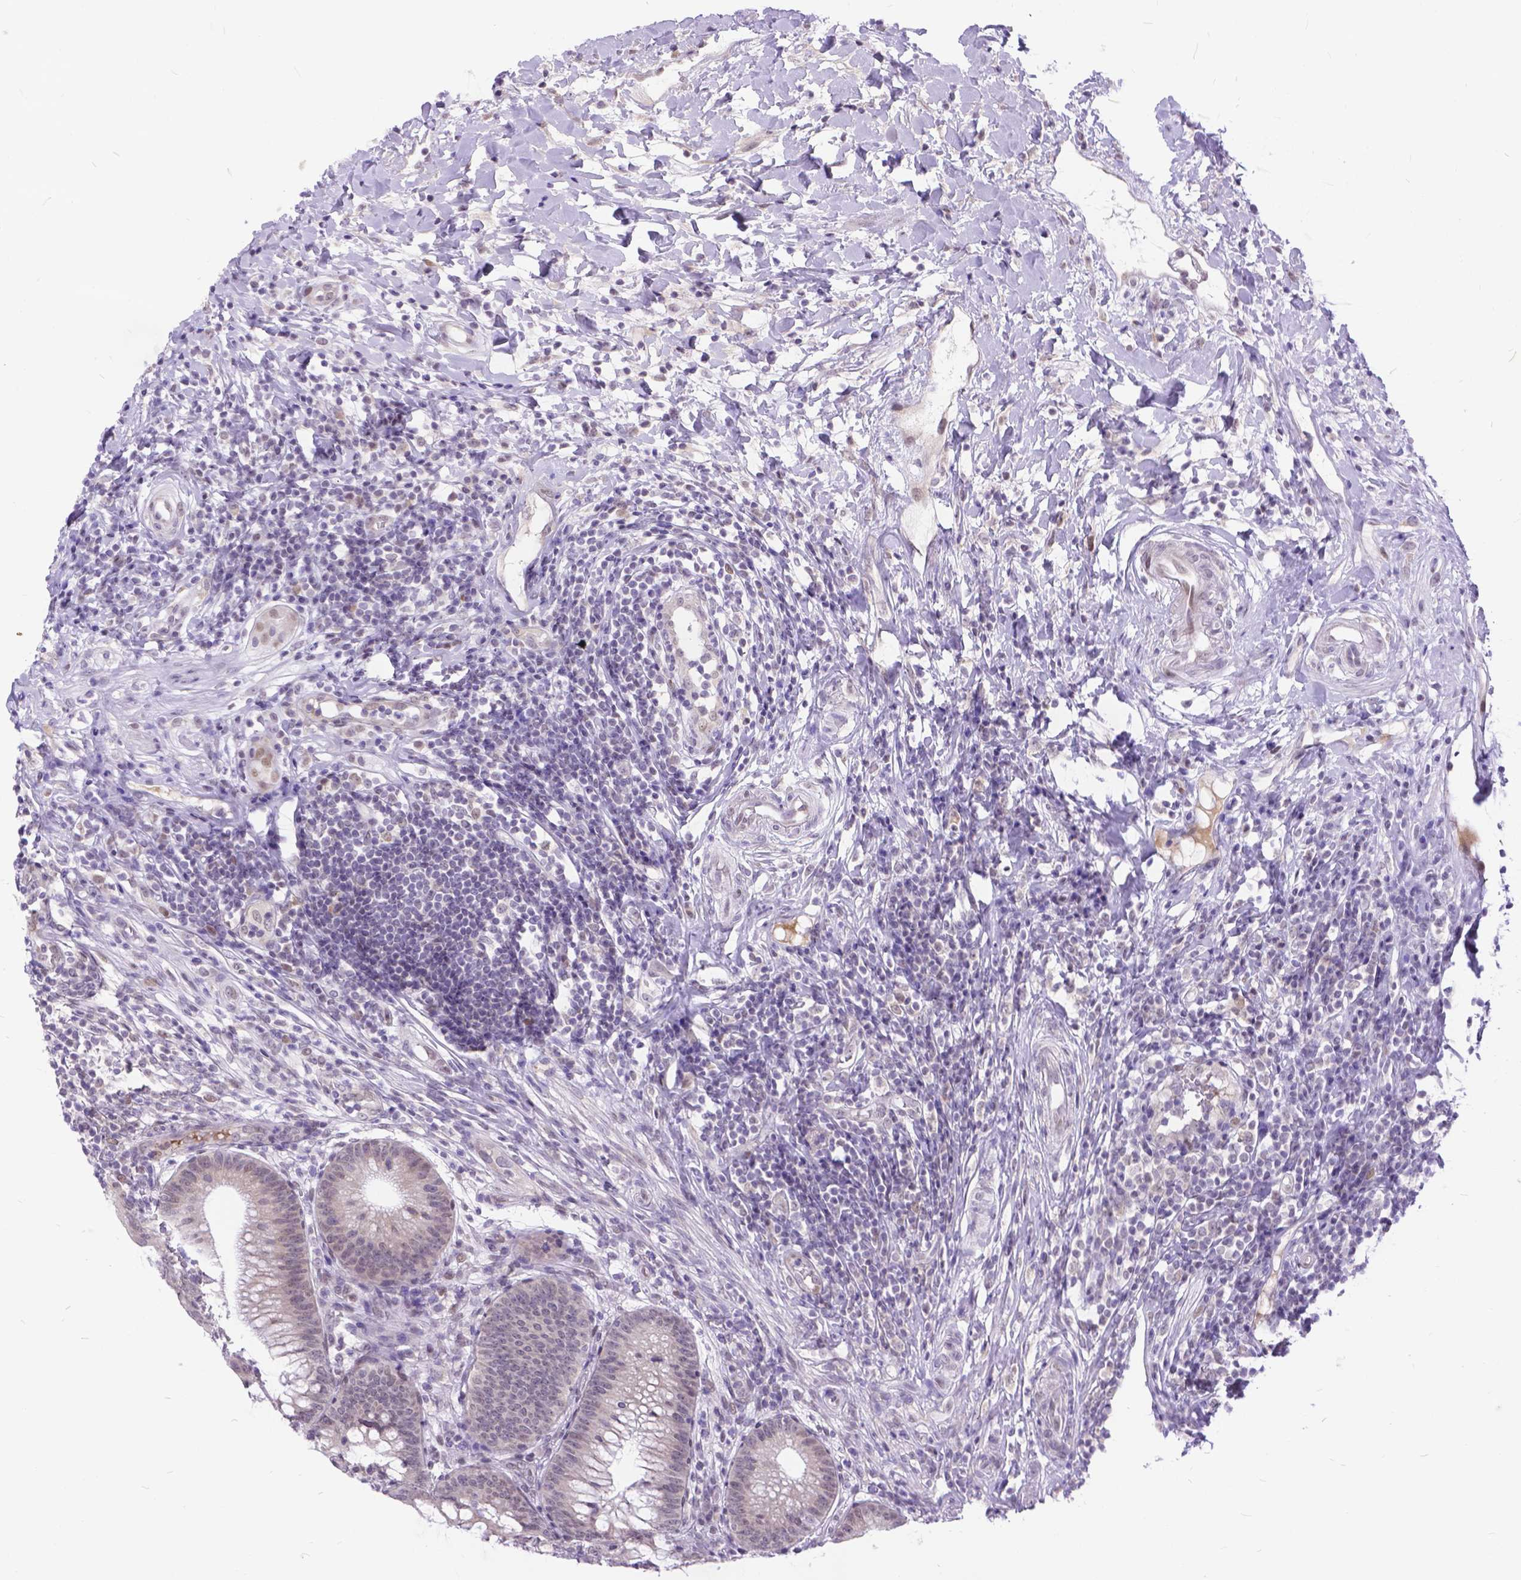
{"staining": {"intensity": "weak", "quantity": "25%-75%", "location": "cytoplasmic/membranous,nuclear"}, "tissue": "appendix", "cell_type": "Glandular cells", "image_type": "normal", "snomed": [{"axis": "morphology", "description": "Normal tissue, NOS"}, {"axis": "morphology", "description": "Inflammation, NOS"}, {"axis": "topography", "description": "Appendix"}], "caption": "The micrograph reveals staining of benign appendix, revealing weak cytoplasmic/membranous,nuclear protein expression (brown color) within glandular cells.", "gene": "FAM124B", "patient": {"sex": "male", "age": 16}}